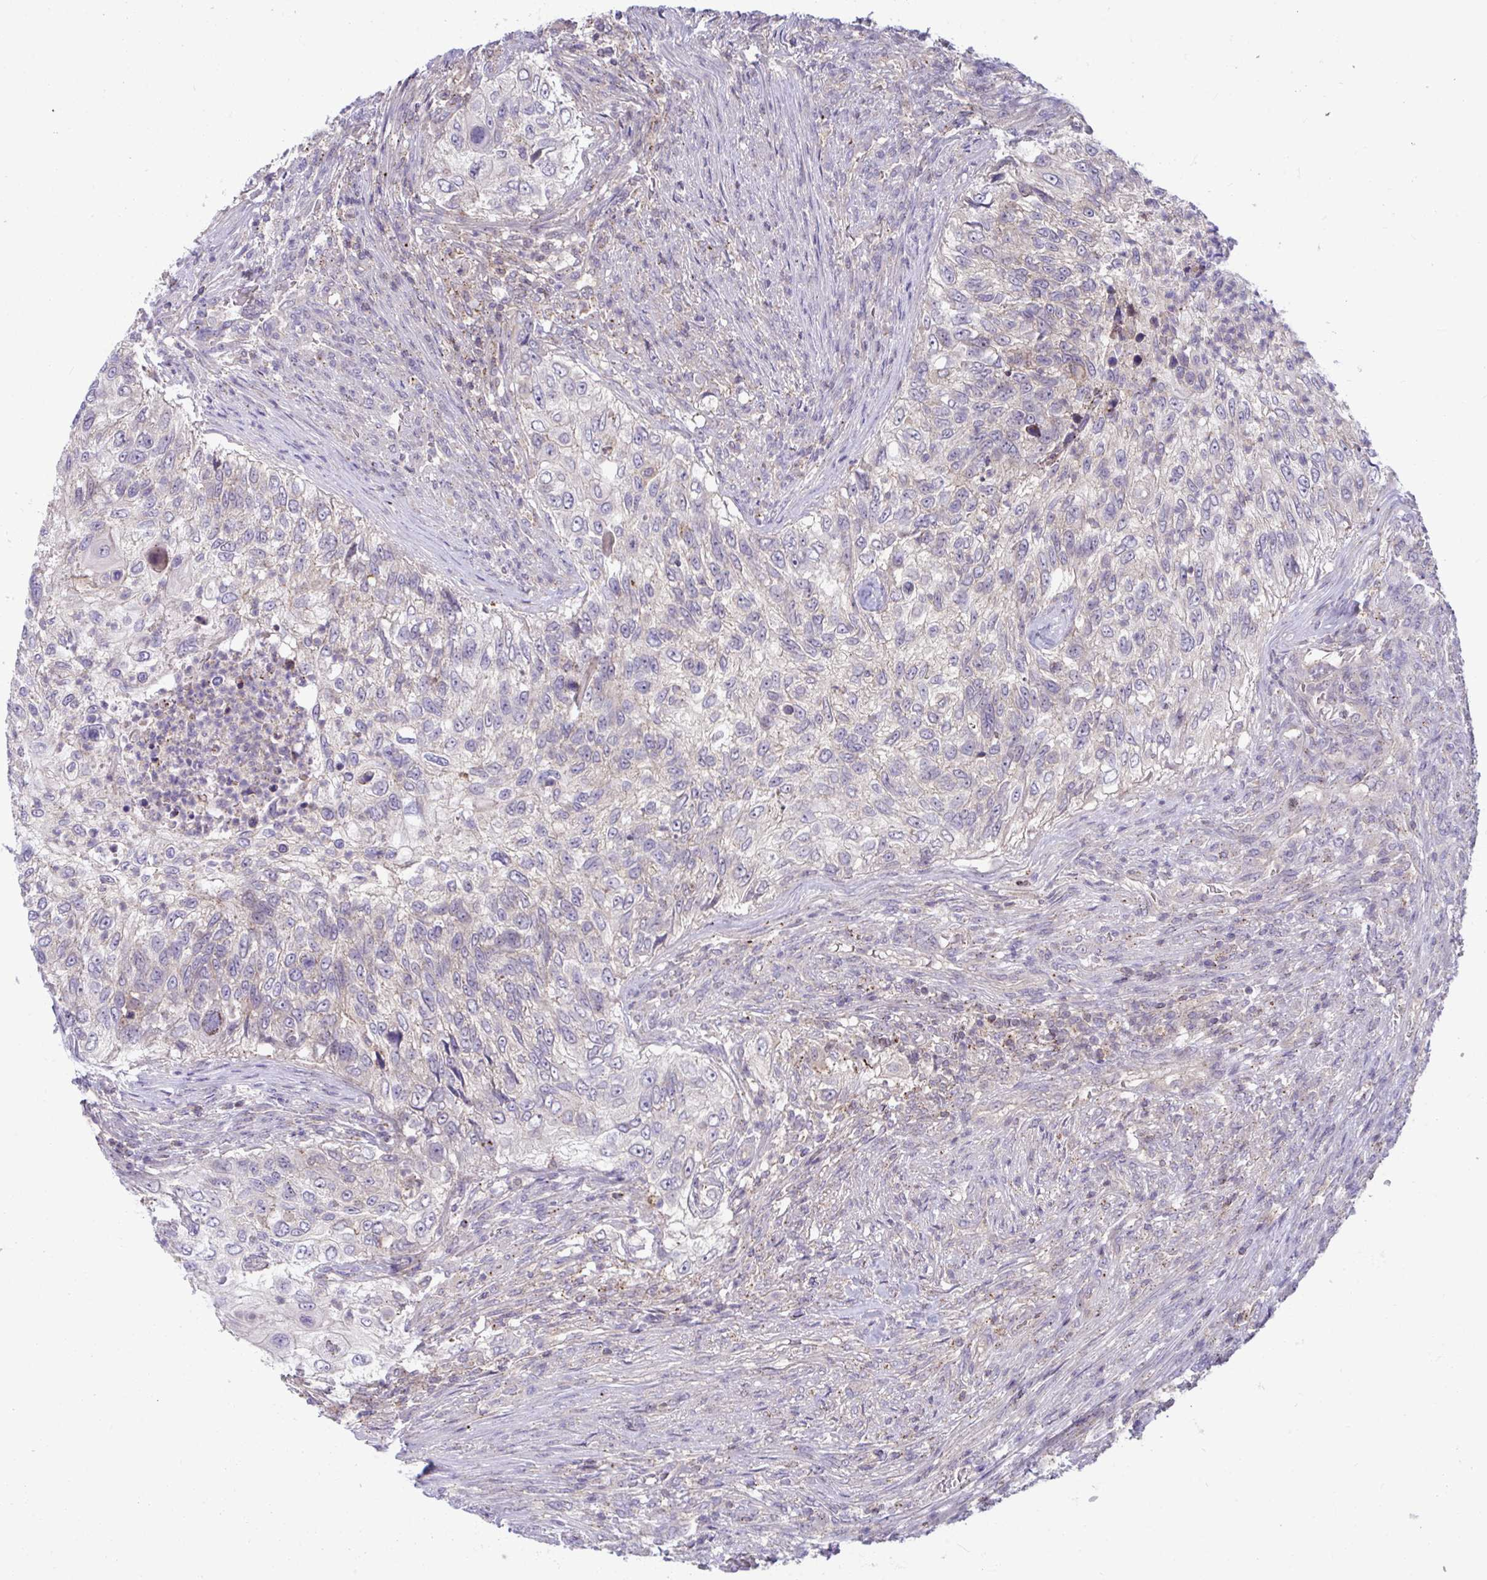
{"staining": {"intensity": "weak", "quantity": "<25%", "location": "cytoplasmic/membranous"}, "tissue": "urothelial cancer", "cell_type": "Tumor cells", "image_type": "cancer", "snomed": [{"axis": "morphology", "description": "Urothelial carcinoma, High grade"}, {"axis": "topography", "description": "Urinary bladder"}], "caption": "Photomicrograph shows no protein positivity in tumor cells of urothelial cancer tissue. (DAB (3,3'-diaminobenzidine) IHC with hematoxylin counter stain).", "gene": "IST1", "patient": {"sex": "female", "age": 60}}